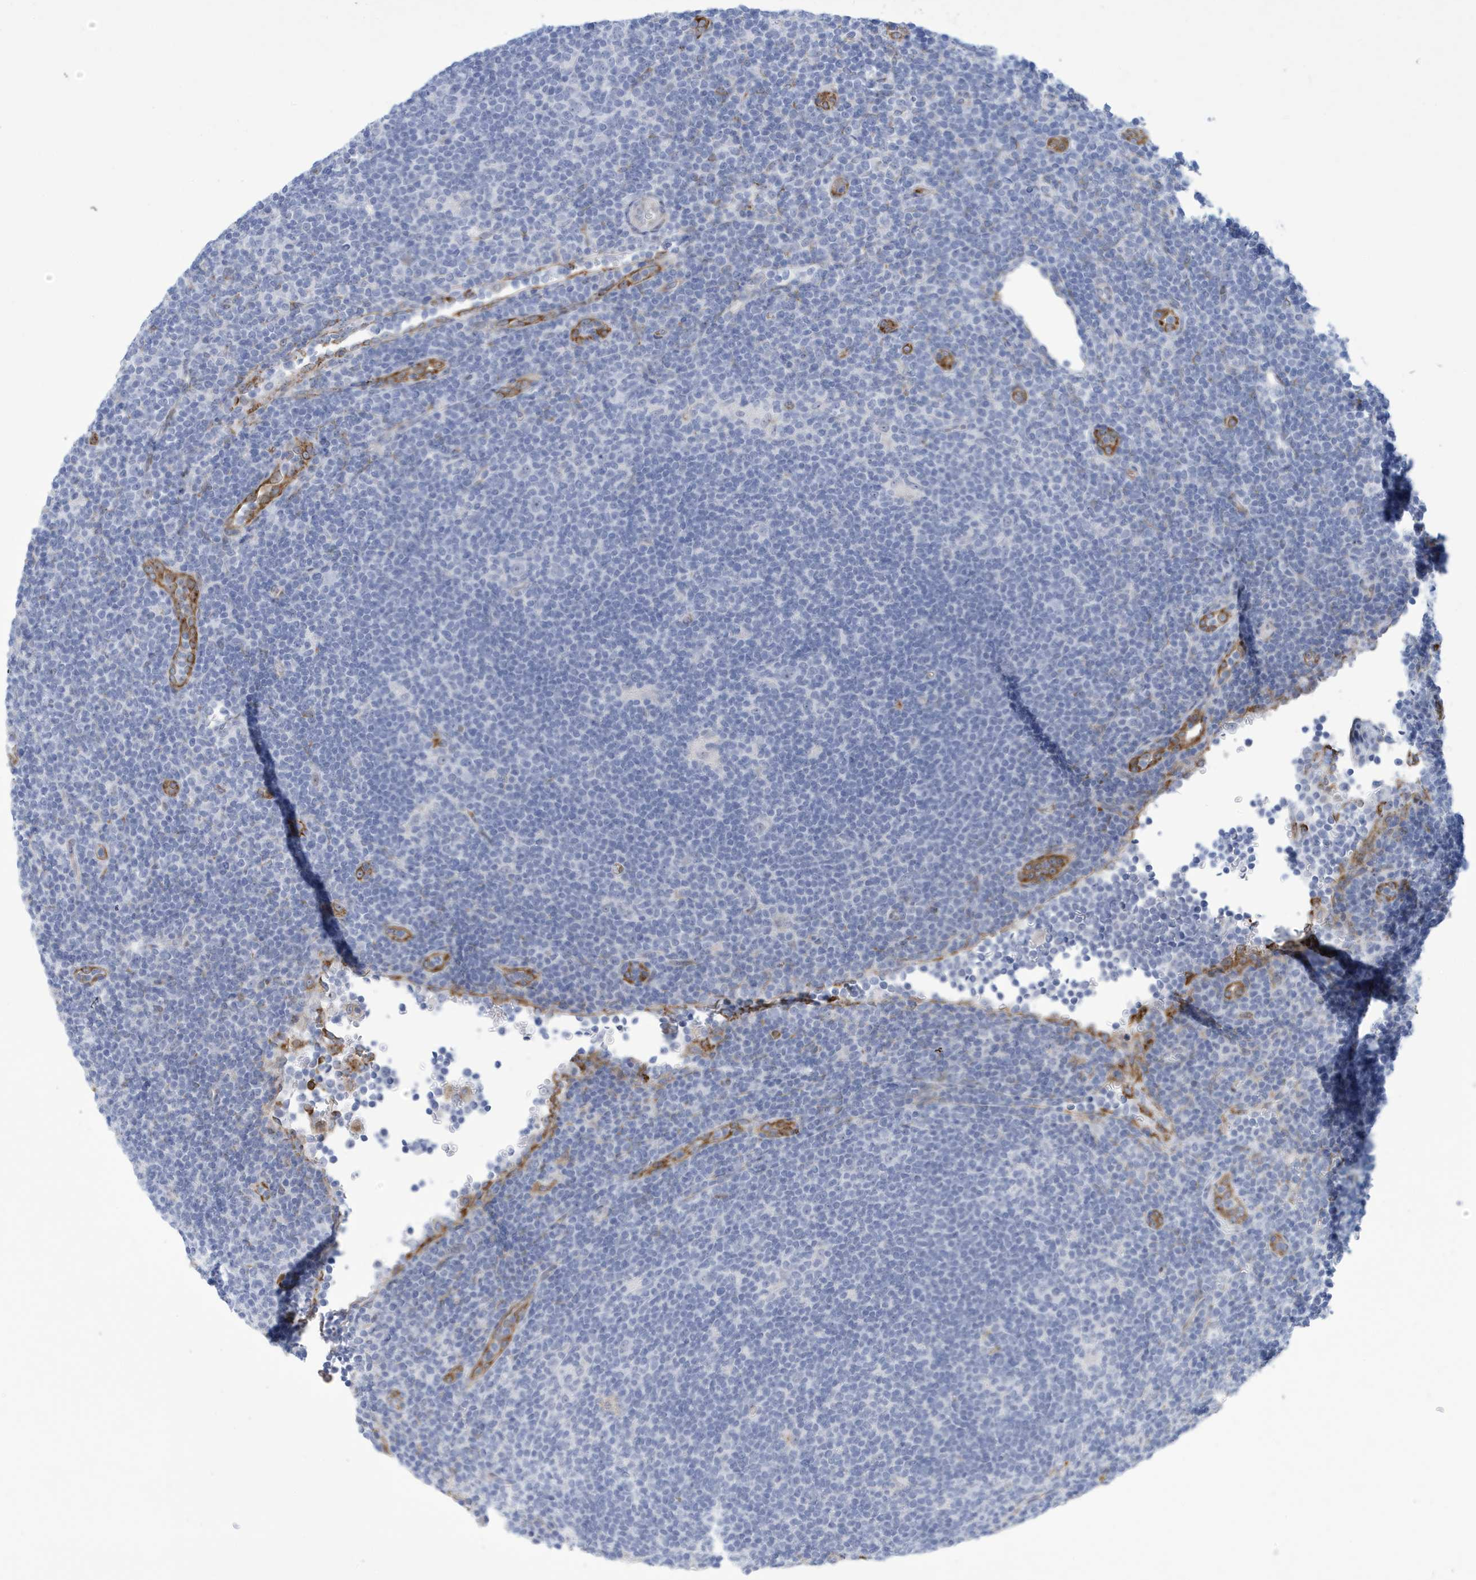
{"staining": {"intensity": "negative", "quantity": "none", "location": "none"}, "tissue": "lymphoma", "cell_type": "Tumor cells", "image_type": "cancer", "snomed": [{"axis": "morphology", "description": "Hodgkin's disease, NOS"}, {"axis": "topography", "description": "Lymph node"}], "caption": "Immunohistochemistry (IHC) of Hodgkin's disease demonstrates no expression in tumor cells. (DAB (3,3'-diaminobenzidine) immunohistochemistry with hematoxylin counter stain).", "gene": "SEMA3F", "patient": {"sex": "female", "age": 57}}